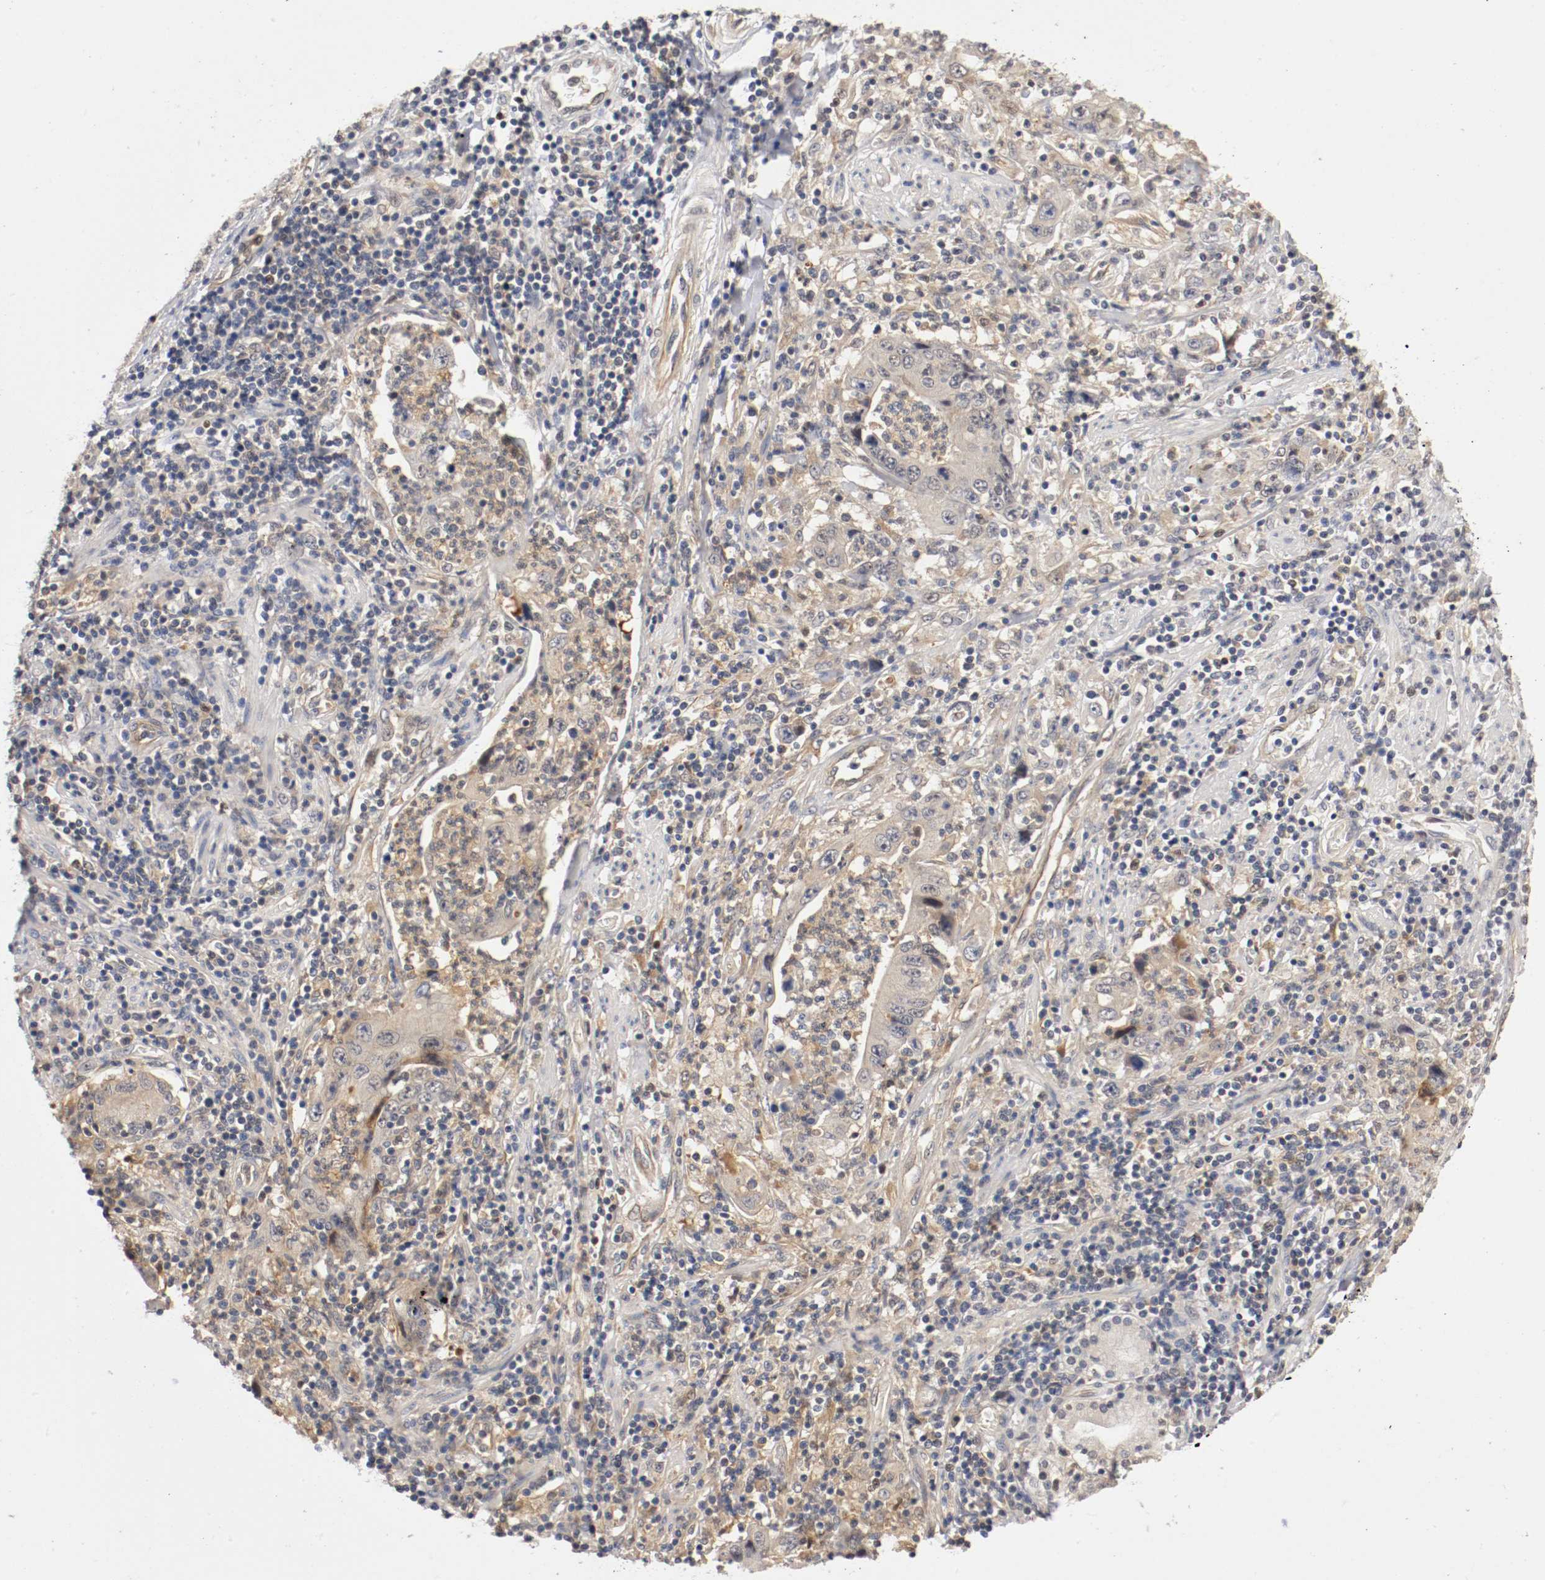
{"staining": {"intensity": "weak", "quantity": "<25%", "location": "cytoplasmic/membranous"}, "tissue": "pancreatic cancer", "cell_type": "Tumor cells", "image_type": "cancer", "snomed": [{"axis": "morphology", "description": "Adenocarcinoma, NOS"}, {"axis": "topography", "description": "Pancreas"}], "caption": "An immunohistochemistry (IHC) image of pancreatic cancer (adenocarcinoma) is shown. There is no staining in tumor cells of pancreatic cancer (adenocarcinoma).", "gene": "RBM23", "patient": {"sex": "female", "age": 48}}